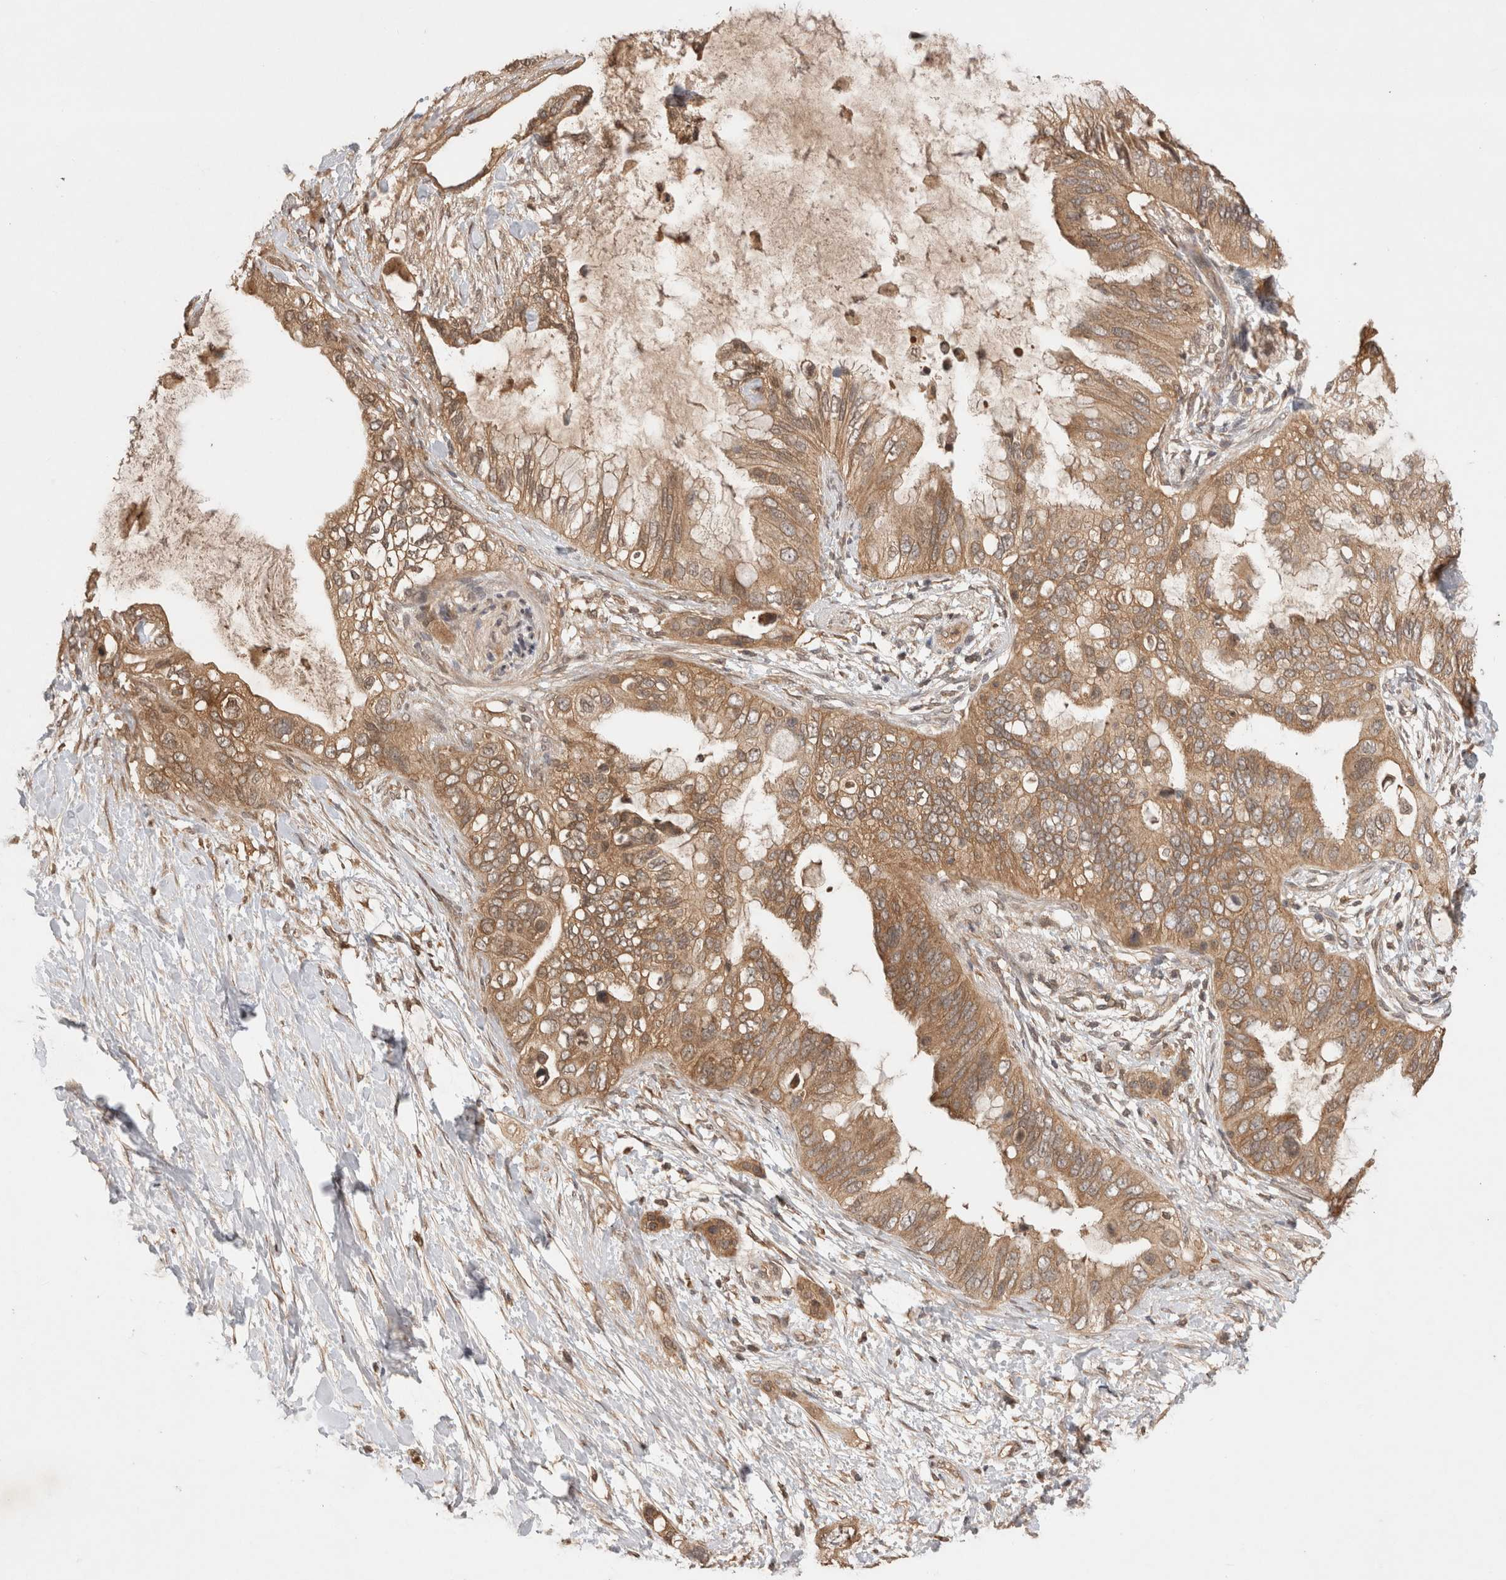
{"staining": {"intensity": "moderate", "quantity": ">75%", "location": "cytoplasmic/membranous"}, "tissue": "pancreatic cancer", "cell_type": "Tumor cells", "image_type": "cancer", "snomed": [{"axis": "morphology", "description": "Adenocarcinoma, NOS"}, {"axis": "topography", "description": "Pancreas"}], "caption": "Immunohistochemistry (IHC) staining of pancreatic cancer, which reveals medium levels of moderate cytoplasmic/membranous staining in about >75% of tumor cells indicating moderate cytoplasmic/membranous protein positivity. The staining was performed using DAB (3,3'-diaminobenzidine) (brown) for protein detection and nuclei were counterstained in hematoxylin (blue).", "gene": "PRMT3", "patient": {"sex": "female", "age": 56}}